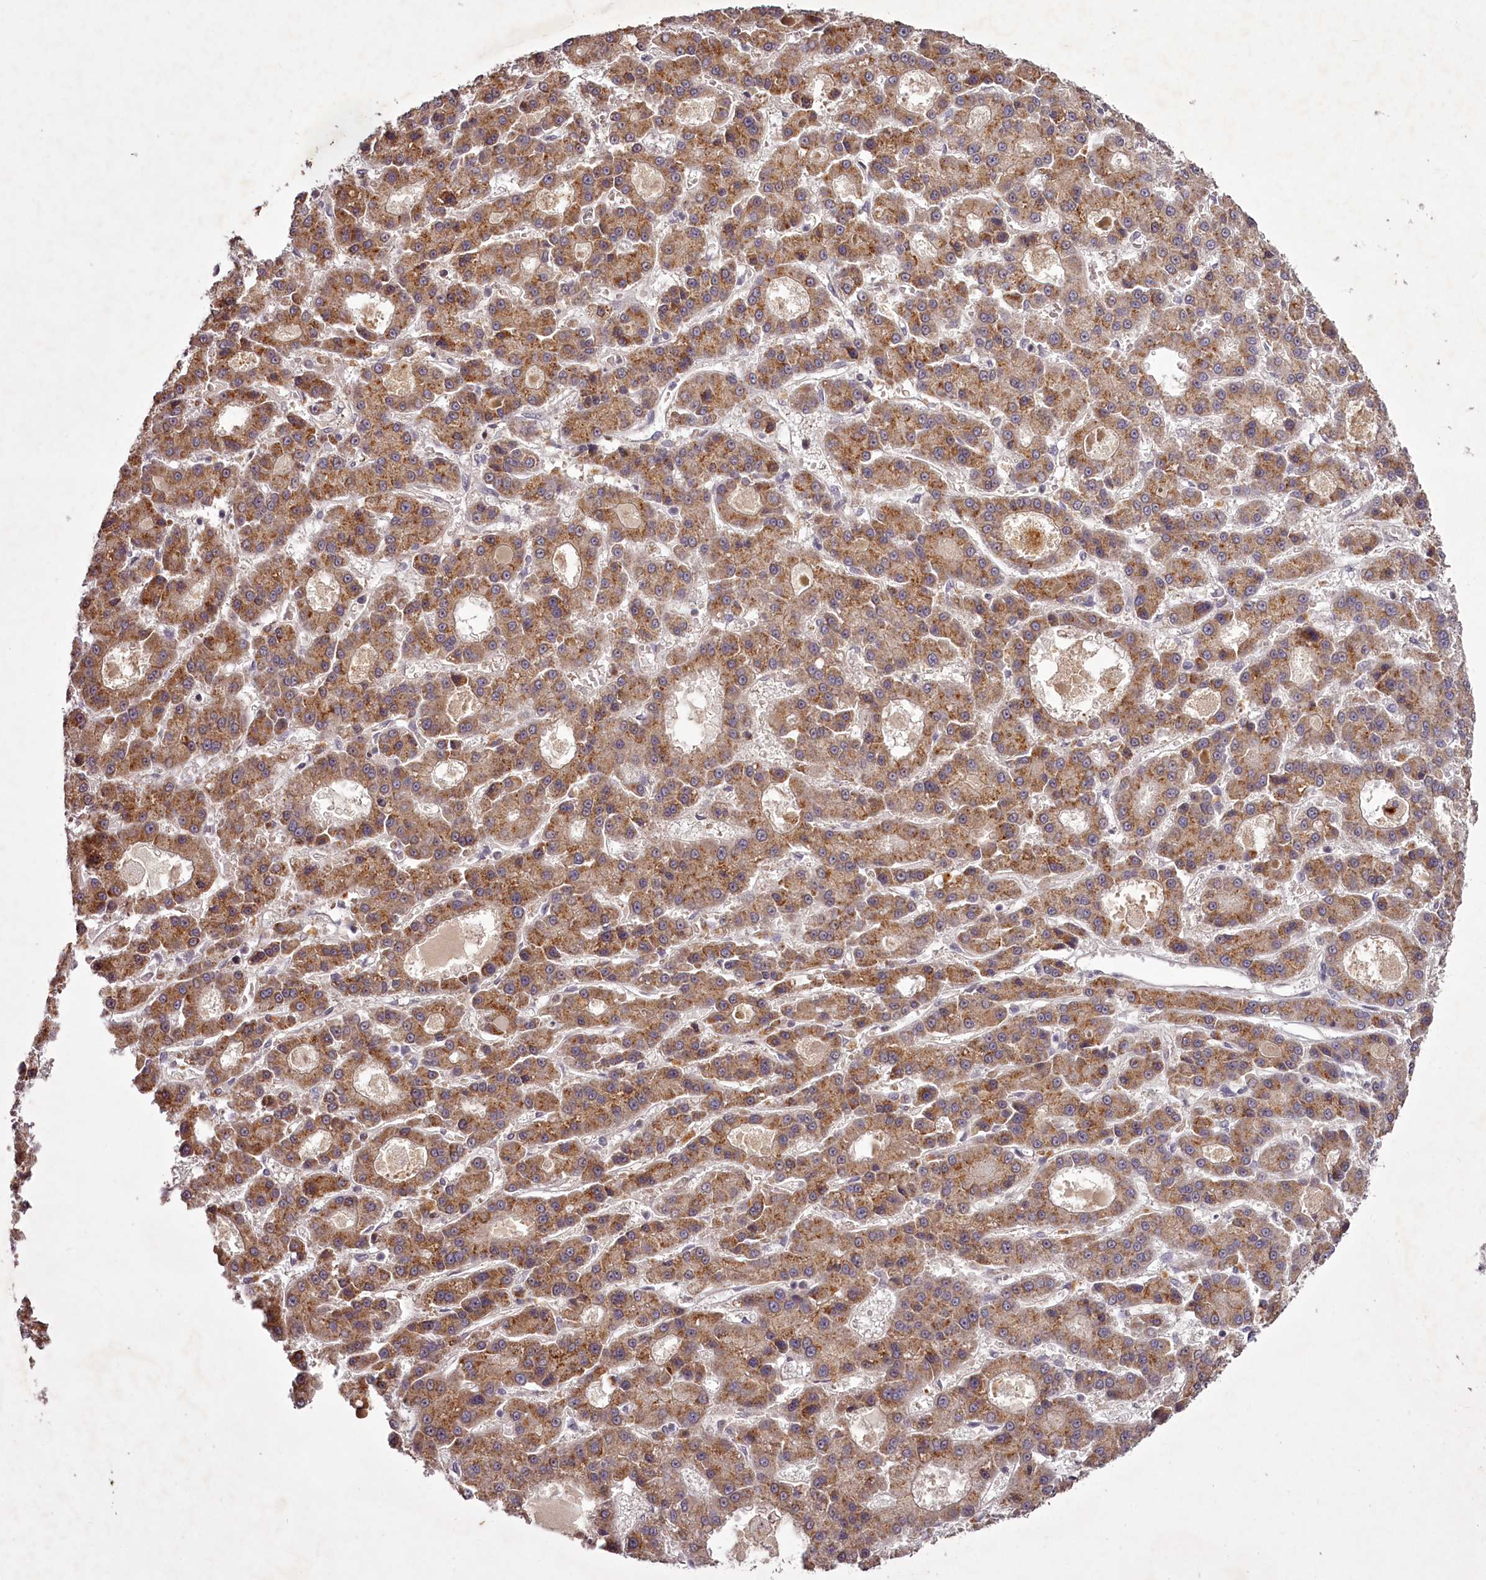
{"staining": {"intensity": "moderate", "quantity": ">75%", "location": "cytoplasmic/membranous"}, "tissue": "liver cancer", "cell_type": "Tumor cells", "image_type": "cancer", "snomed": [{"axis": "morphology", "description": "Carcinoma, Hepatocellular, NOS"}, {"axis": "topography", "description": "Liver"}], "caption": "Human liver cancer (hepatocellular carcinoma) stained for a protein (brown) displays moderate cytoplasmic/membranous positive staining in about >75% of tumor cells.", "gene": "RBMXL2", "patient": {"sex": "male", "age": 70}}